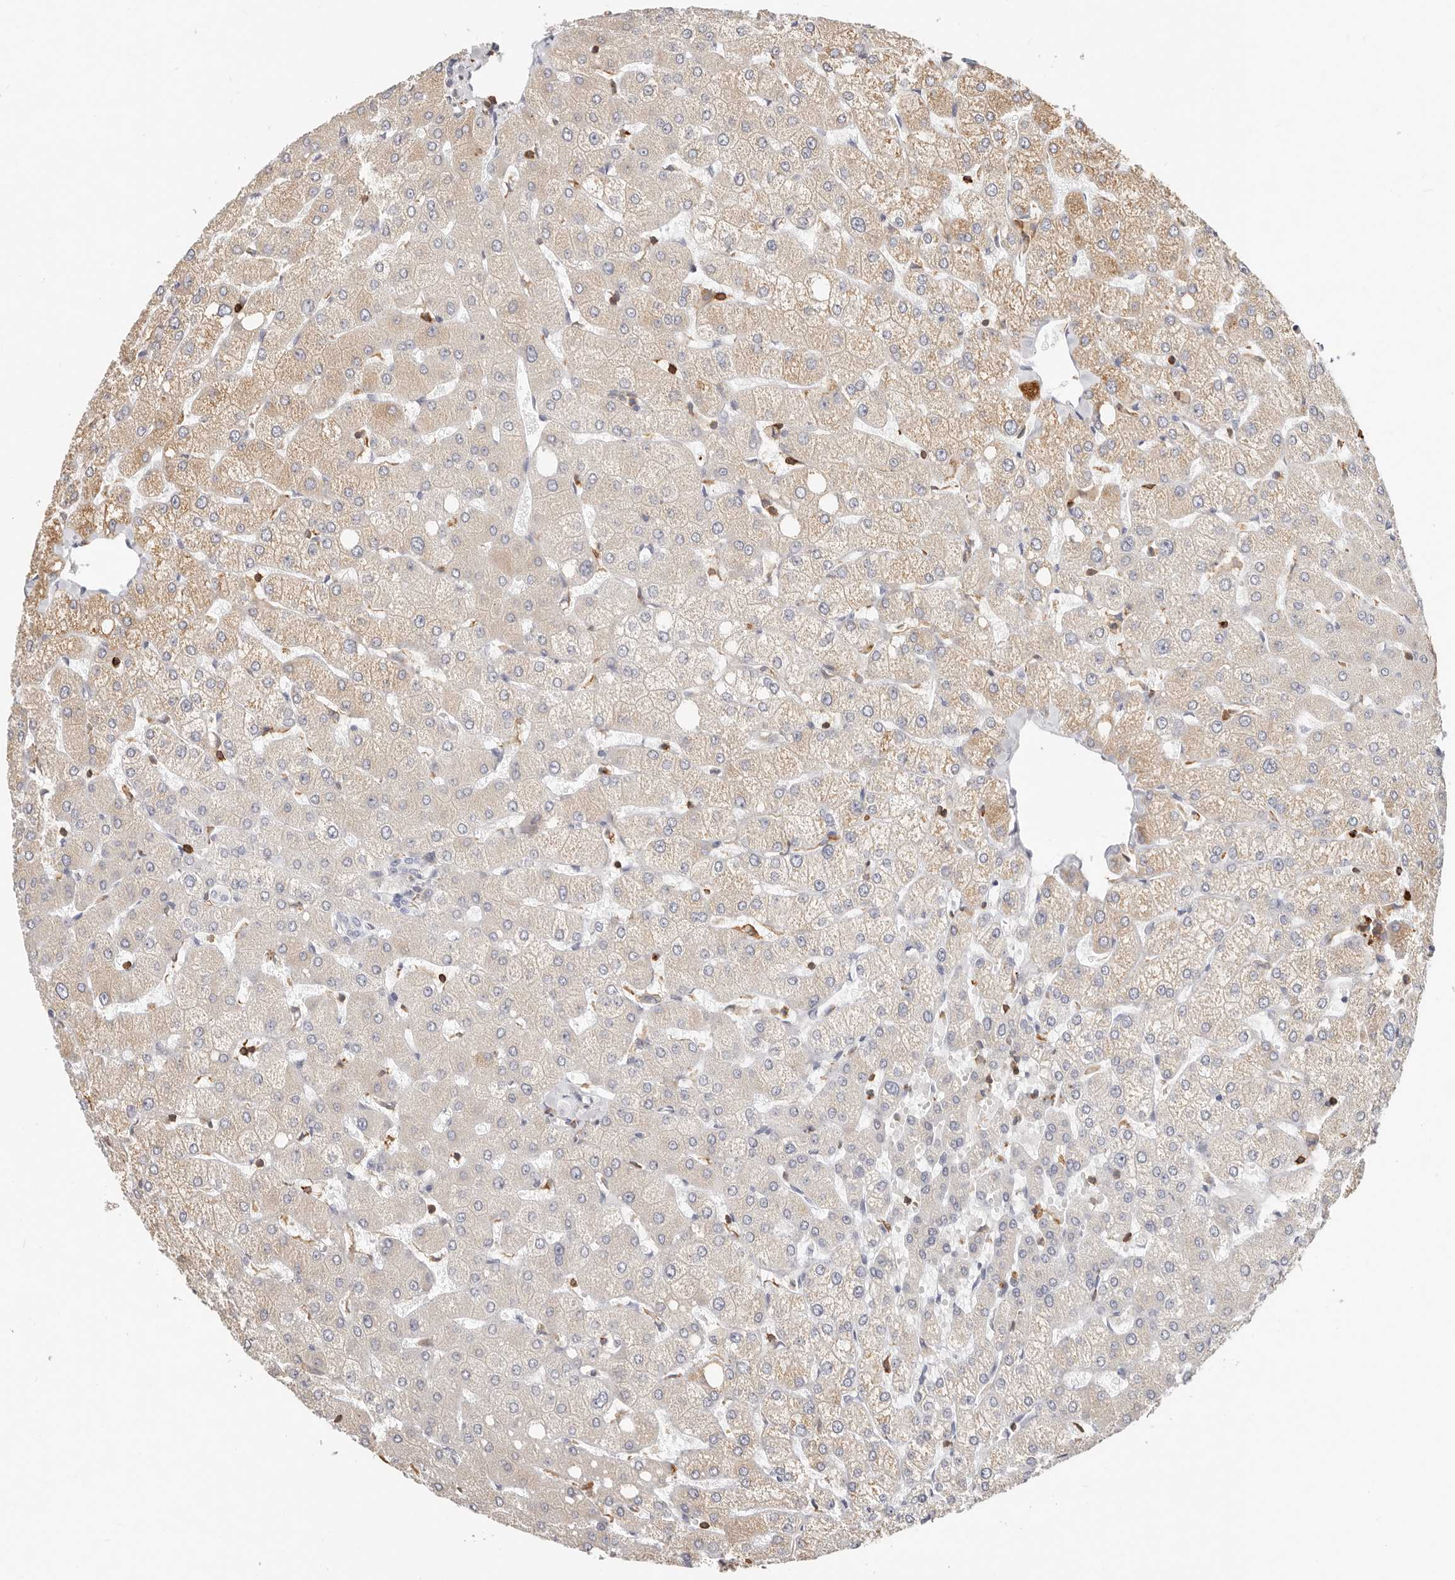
{"staining": {"intensity": "negative", "quantity": "none", "location": "none"}, "tissue": "liver", "cell_type": "Cholangiocytes", "image_type": "normal", "snomed": [{"axis": "morphology", "description": "Normal tissue, NOS"}, {"axis": "topography", "description": "Liver"}], "caption": "The immunohistochemistry image has no significant staining in cholangiocytes of liver. The staining is performed using DAB brown chromogen with nuclei counter-stained in using hematoxylin.", "gene": "TMEM63B", "patient": {"sex": "female", "age": 54}}